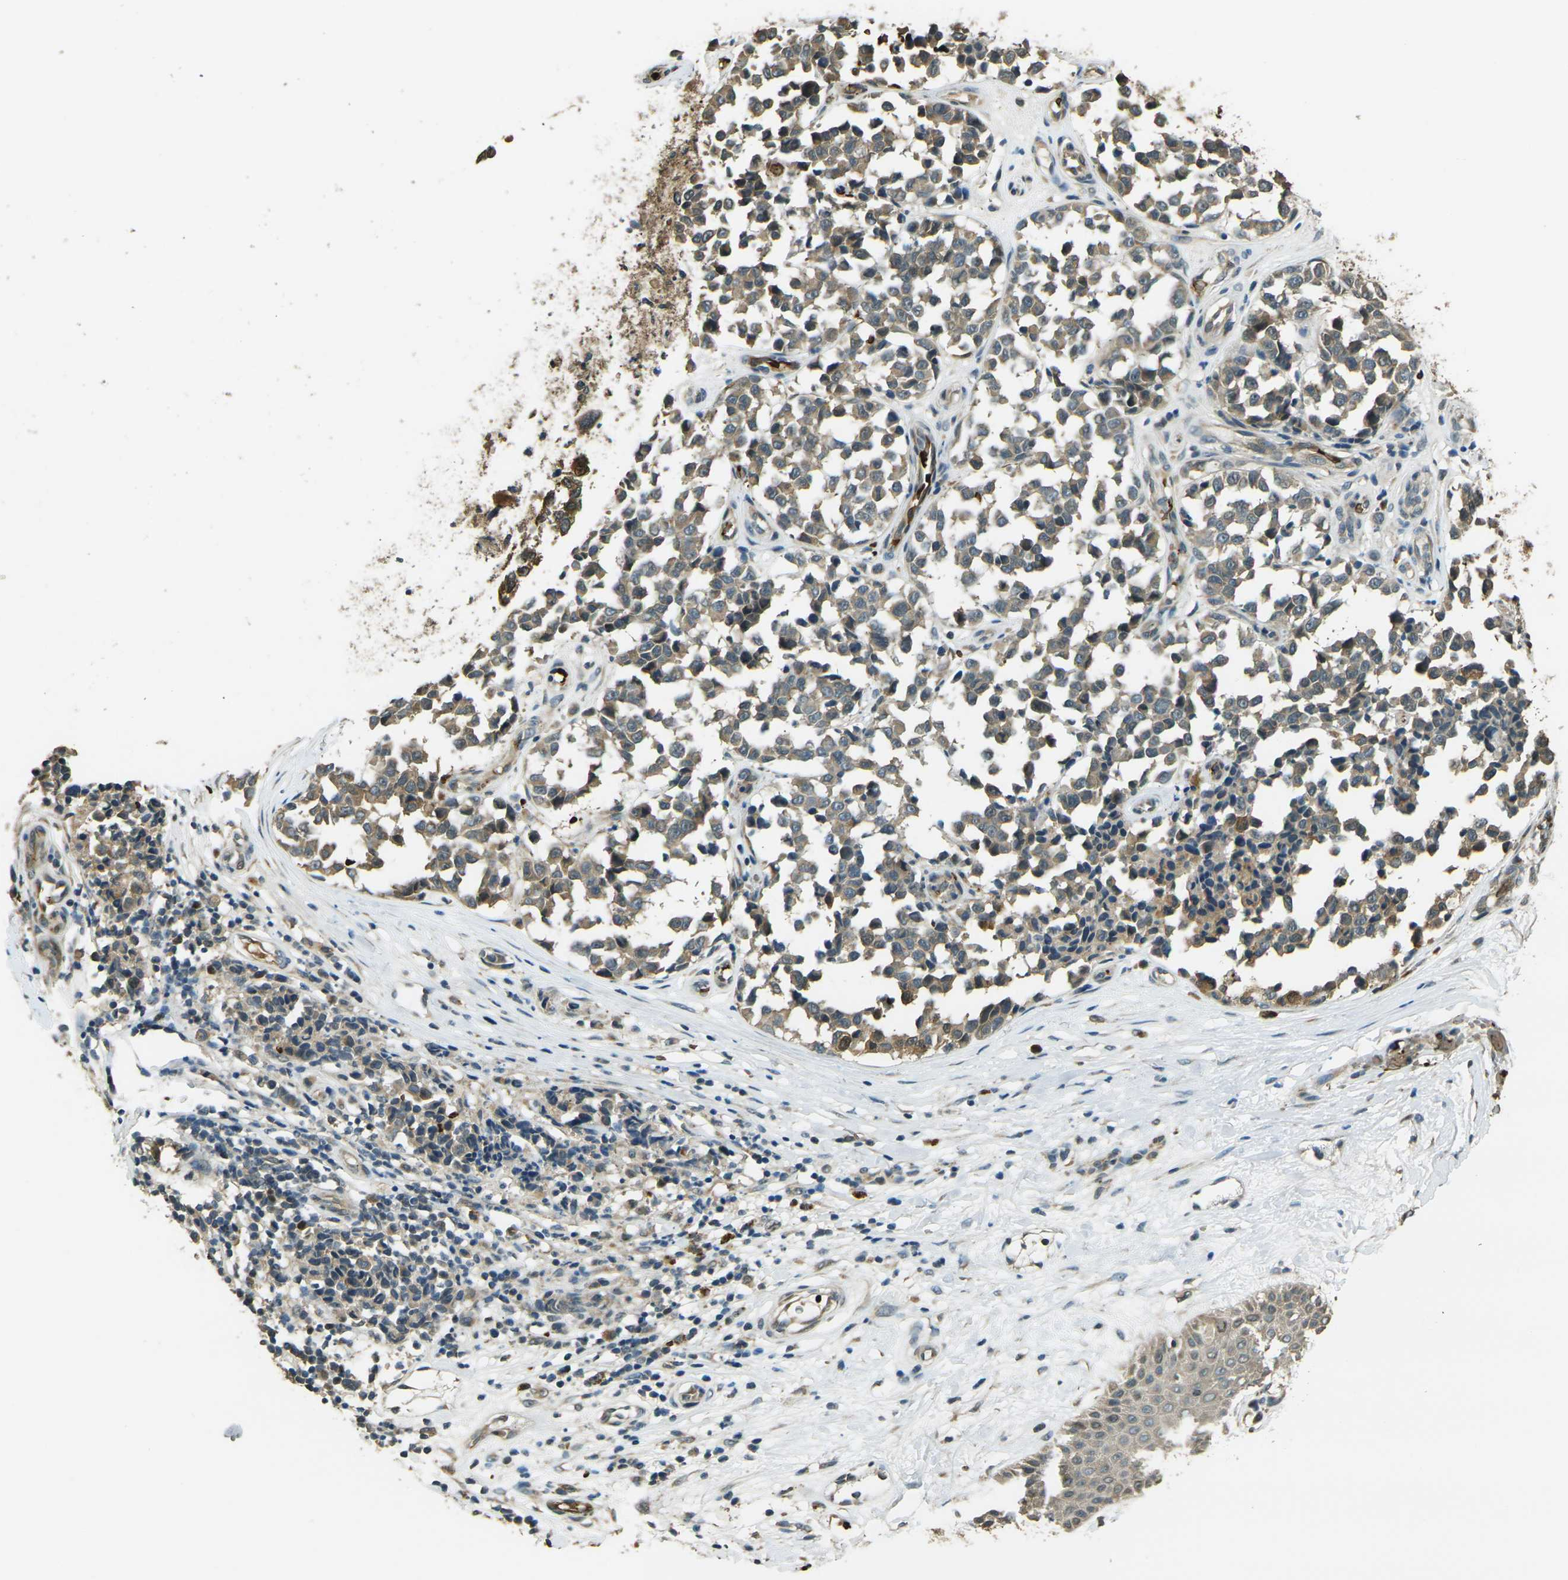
{"staining": {"intensity": "moderate", "quantity": ">75%", "location": "cytoplasmic/membranous"}, "tissue": "melanoma", "cell_type": "Tumor cells", "image_type": "cancer", "snomed": [{"axis": "morphology", "description": "Malignant melanoma, NOS"}, {"axis": "topography", "description": "Skin"}], "caption": "This is an image of immunohistochemistry (IHC) staining of melanoma, which shows moderate expression in the cytoplasmic/membranous of tumor cells.", "gene": "TOR1A", "patient": {"sex": "female", "age": 64}}